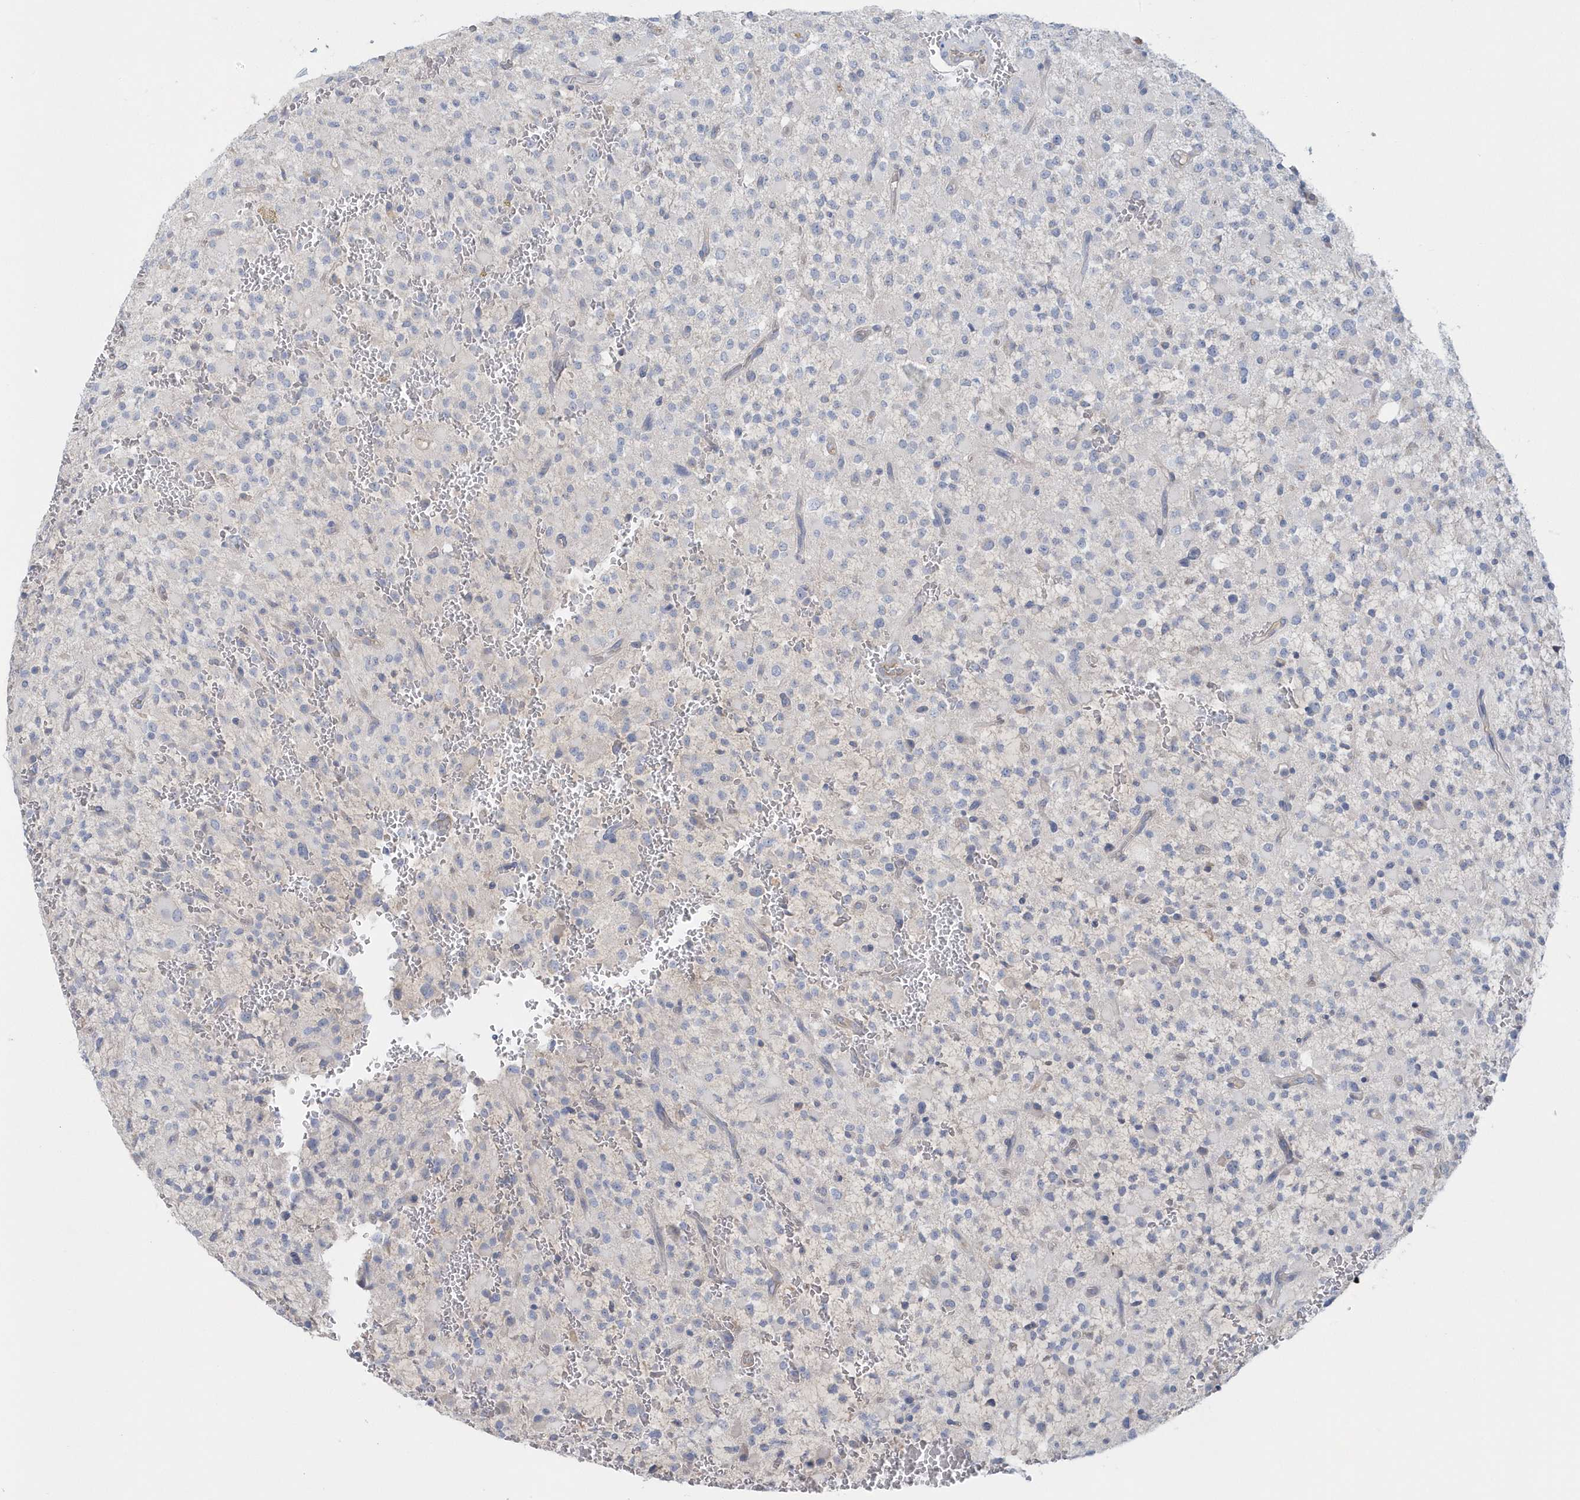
{"staining": {"intensity": "negative", "quantity": "none", "location": "none"}, "tissue": "glioma", "cell_type": "Tumor cells", "image_type": "cancer", "snomed": [{"axis": "morphology", "description": "Glioma, malignant, High grade"}, {"axis": "topography", "description": "Brain"}], "caption": "Immunohistochemical staining of human high-grade glioma (malignant) exhibits no significant positivity in tumor cells.", "gene": "SPATA18", "patient": {"sex": "male", "age": 34}}